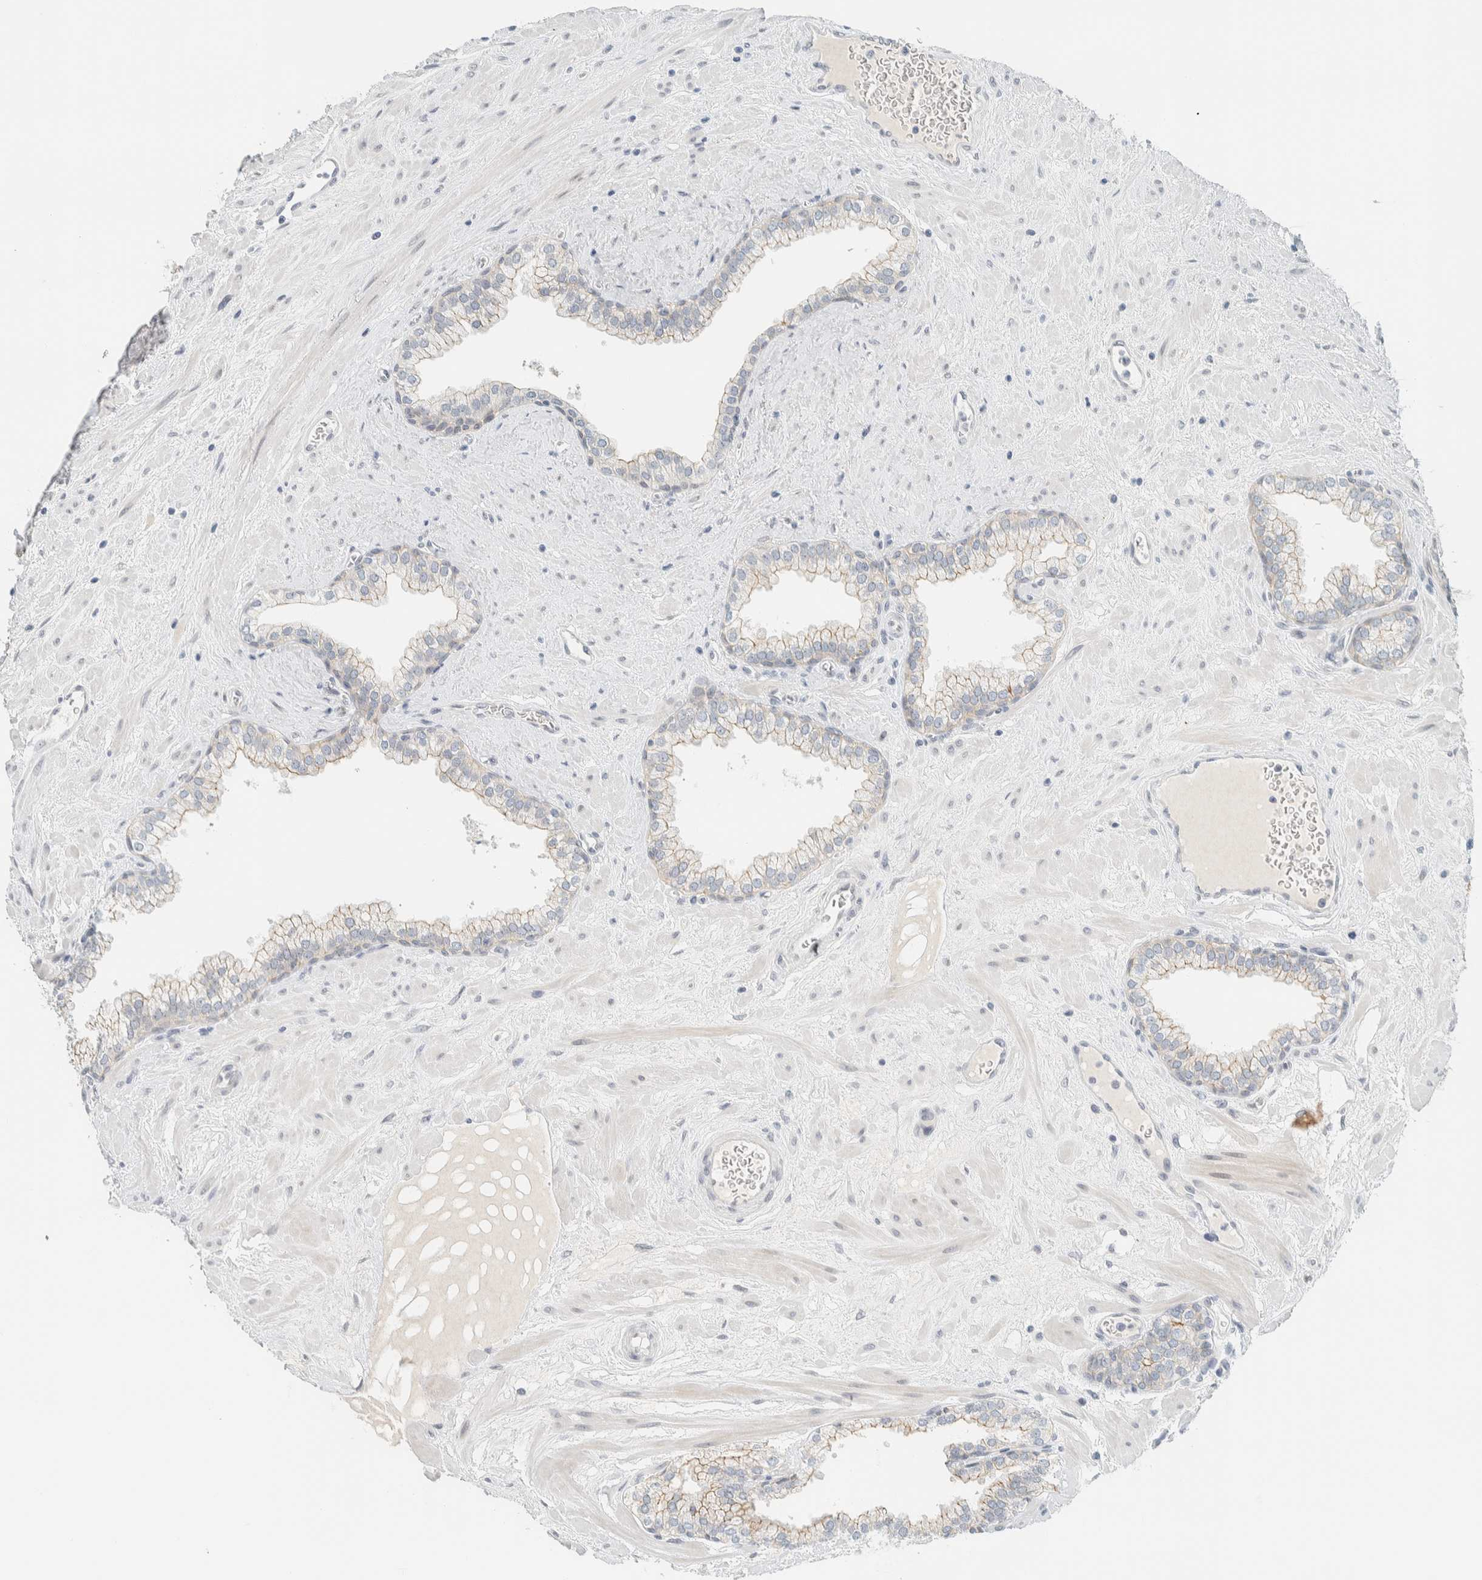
{"staining": {"intensity": "weak", "quantity": "25%-75%", "location": "cytoplasmic/membranous"}, "tissue": "prostate", "cell_type": "Glandular cells", "image_type": "normal", "snomed": [{"axis": "morphology", "description": "Normal tissue, NOS"}, {"axis": "morphology", "description": "Urothelial carcinoma, Low grade"}, {"axis": "topography", "description": "Urinary bladder"}, {"axis": "topography", "description": "Prostate"}], "caption": "This micrograph exhibits unremarkable prostate stained with IHC to label a protein in brown. The cytoplasmic/membranous of glandular cells show weak positivity for the protein. Nuclei are counter-stained blue.", "gene": "C1QTNF12", "patient": {"sex": "male", "age": 60}}